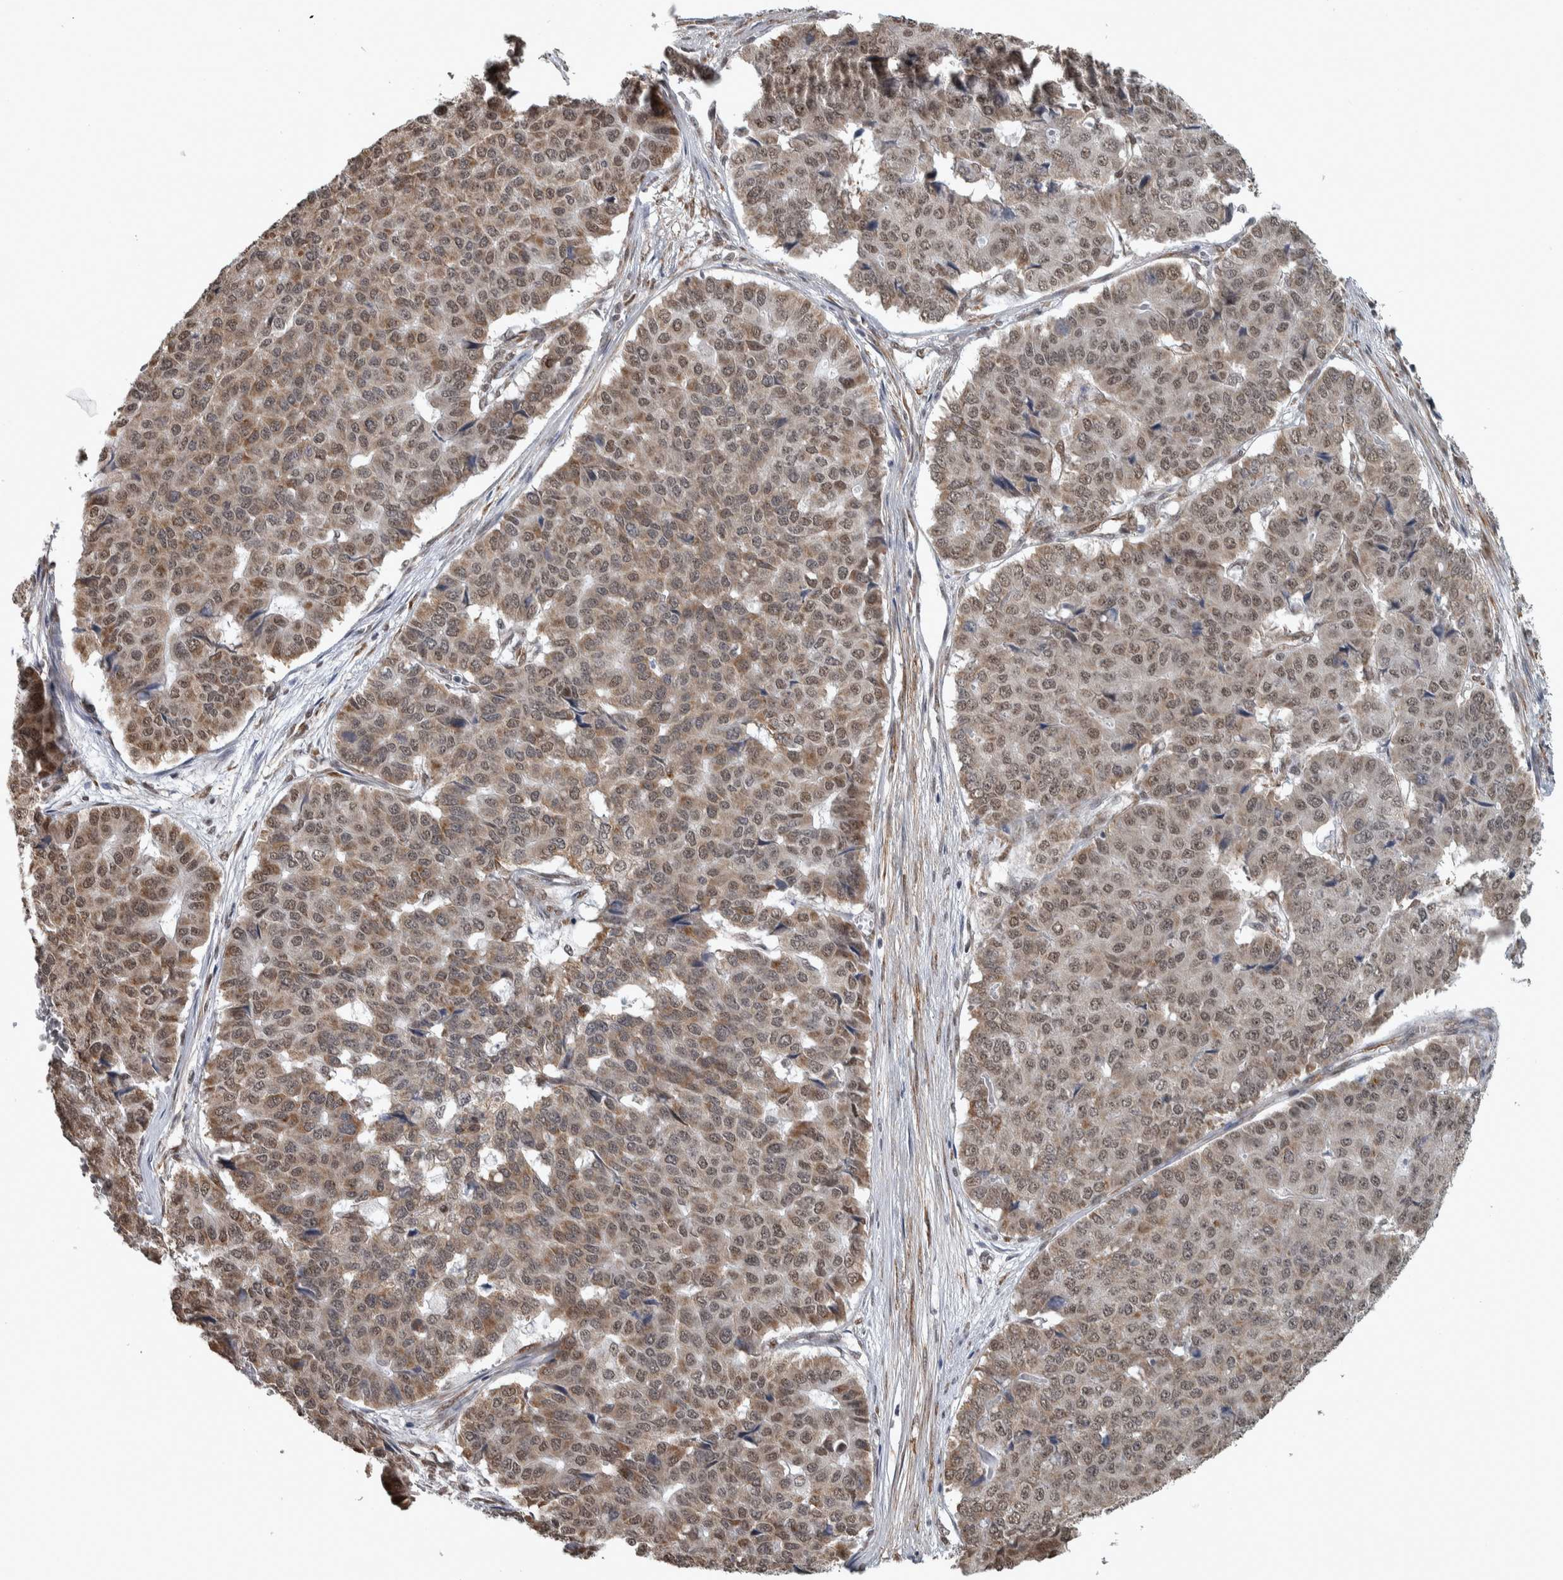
{"staining": {"intensity": "weak", "quantity": ">75%", "location": "cytoplasmic/membranous,nuclear"}, "tissue": "pancreatic cancer", "cell_type": "Tumor cells", "image_type": "cancer", "snomed": [{"axis": "morphology", "description": "Adenocarcinoma, NOS"}, {"axis": "topography", "description": "Pancreas"}], "caption": "Protein staining demonstrates weak cytoplasmic/membranous and nuclear expression in approximately >75% of tumor cells in adenocarcinoma (pancreatic). (Brightfield microscopy of DAB IHC at high magnification).", "gene": "DDX42", "patient": {"sex": "male", "age": 50}}